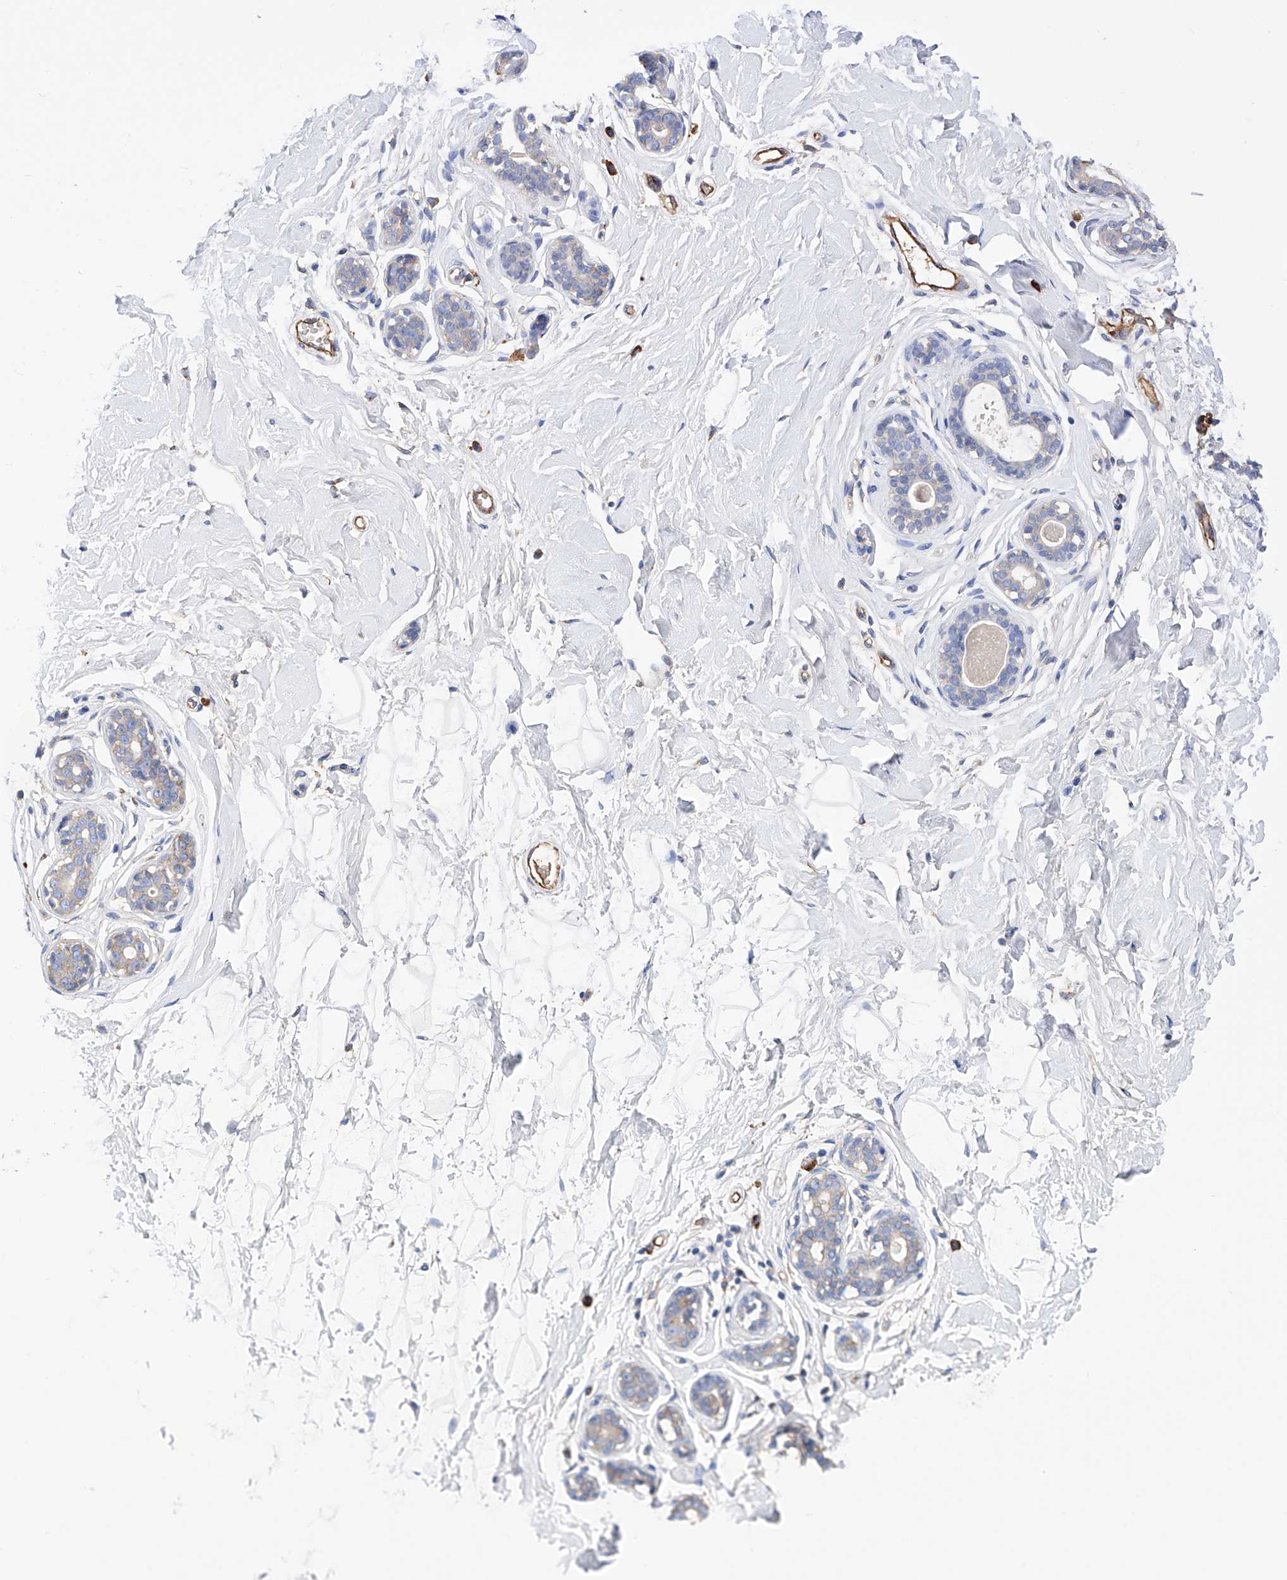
{"staining": {"intensity": "negative", "quantity": "none", "location": "none"}, "tissue": "breast", "cell_type": "Adipocytes", "image_type": "normal", "snomed": [{"axis": "morphology", "description": "Normal tissue, NOS"}, {"axis": "morphology", "description": "Adenoma, NOS"}, {"axis": "topography", "description": "Breast"}], "caption": "DAB (3,3'-diaminobenzidine) immunohistochemical staining of normal breast exhibits no significant positivity in adipocytes. (Stains: DAB immunohistochemistry with hematoxylin counter stain, Microscopy: brightfield microscopy at high magnification).", "gene": "PDIA5", "patient": {"sex": "female", "age": 23}}